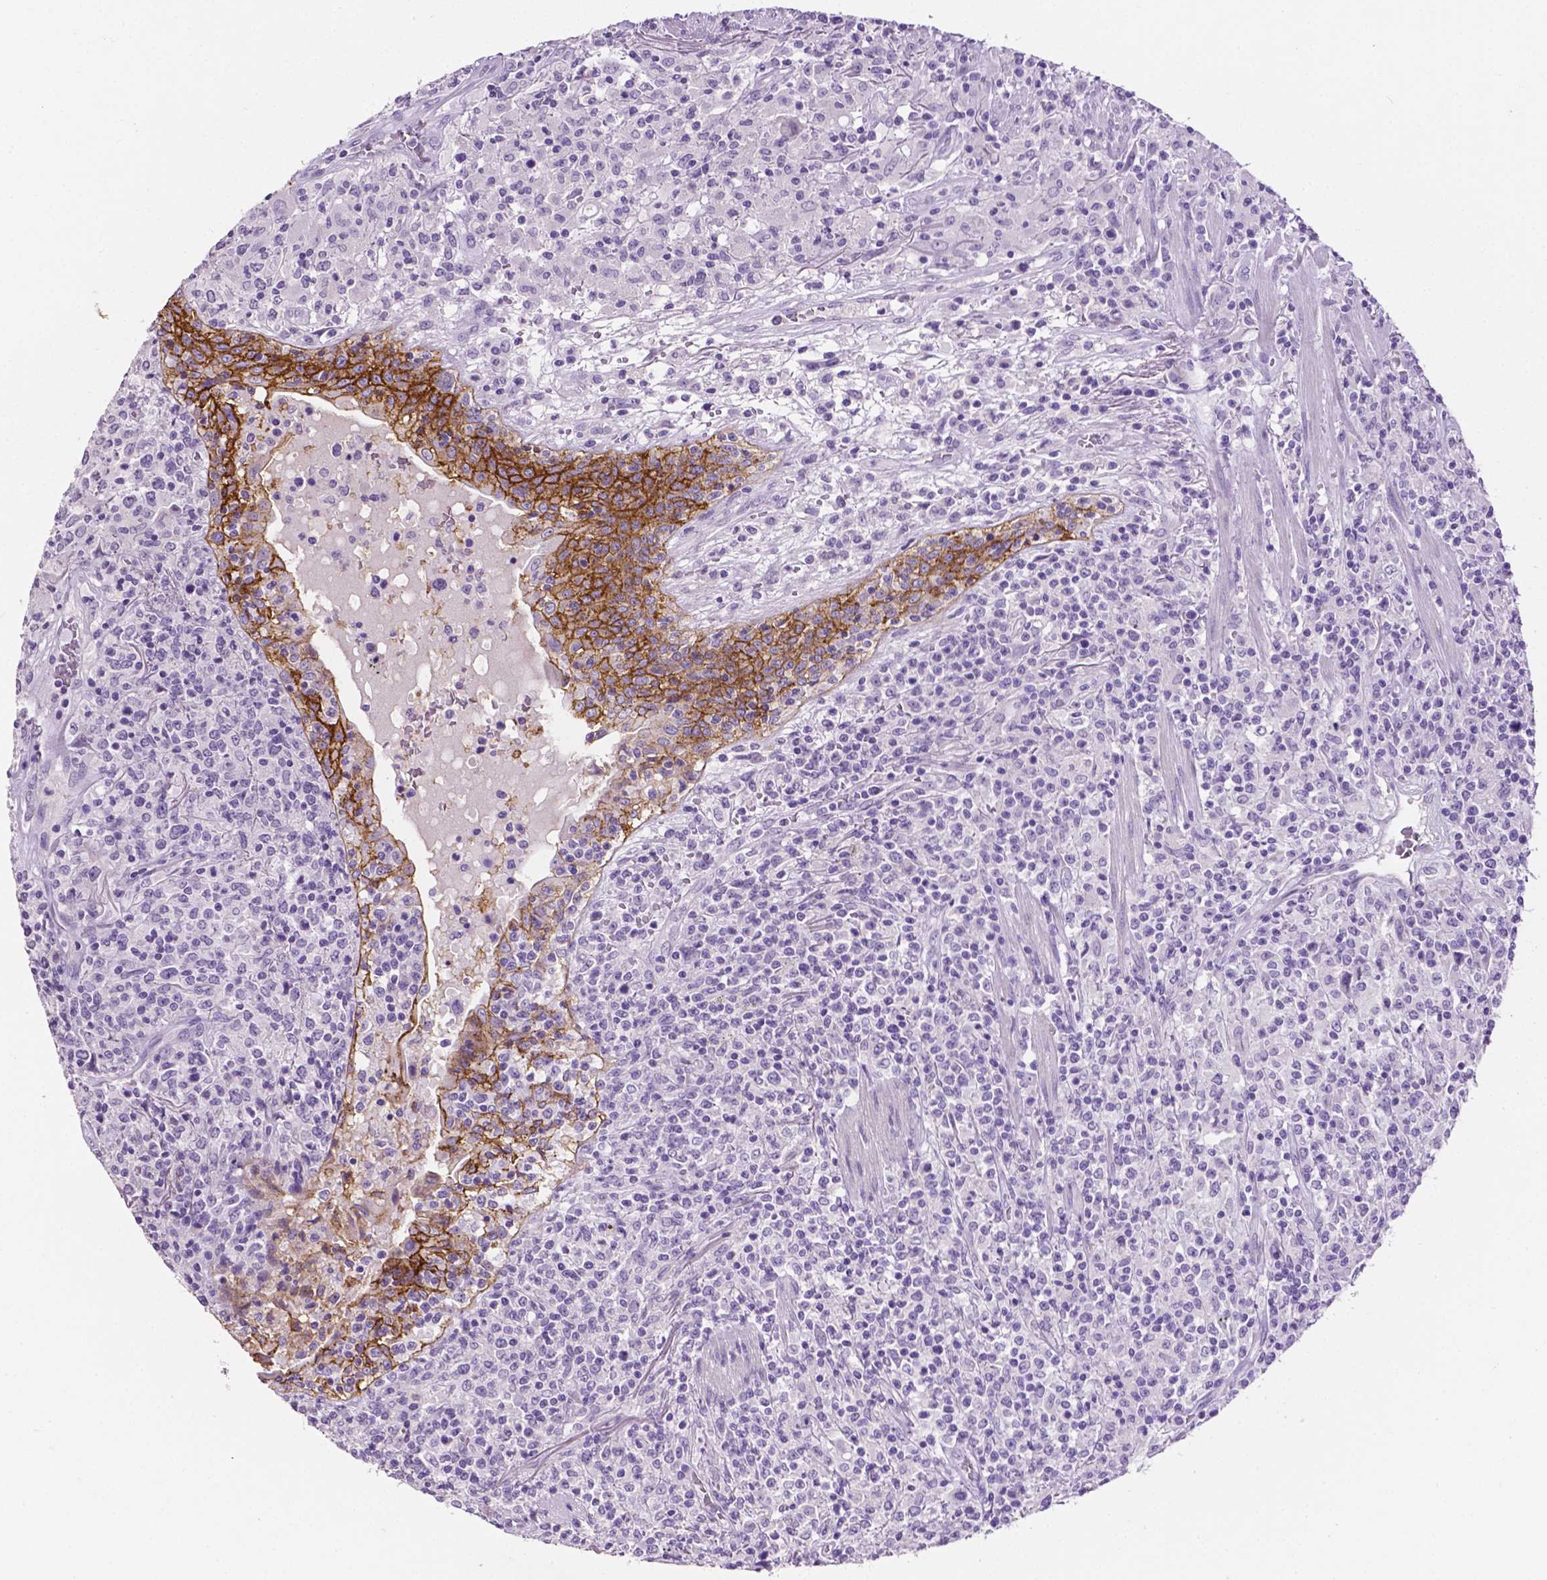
{"staining": {"intensity": "negative", "quantity": "none", "location": "none"}, "tissue": "lymphoma", "cell_type": "Tumor cells", "image_type": "cancer", "snomed": [{"axis": "morphology", "description": "Malignant lymphoma, non-Hodgkin's type, High grade"}, {"axis": "topography", "description": "Lung"}], "caption": "Photomicrograph shows no significant protein expression in tumor cells of lymphoma. Nuclei are stained in blue.", "gene": "TACSTD2", "patient": {"sex": "male", "age": 79}}